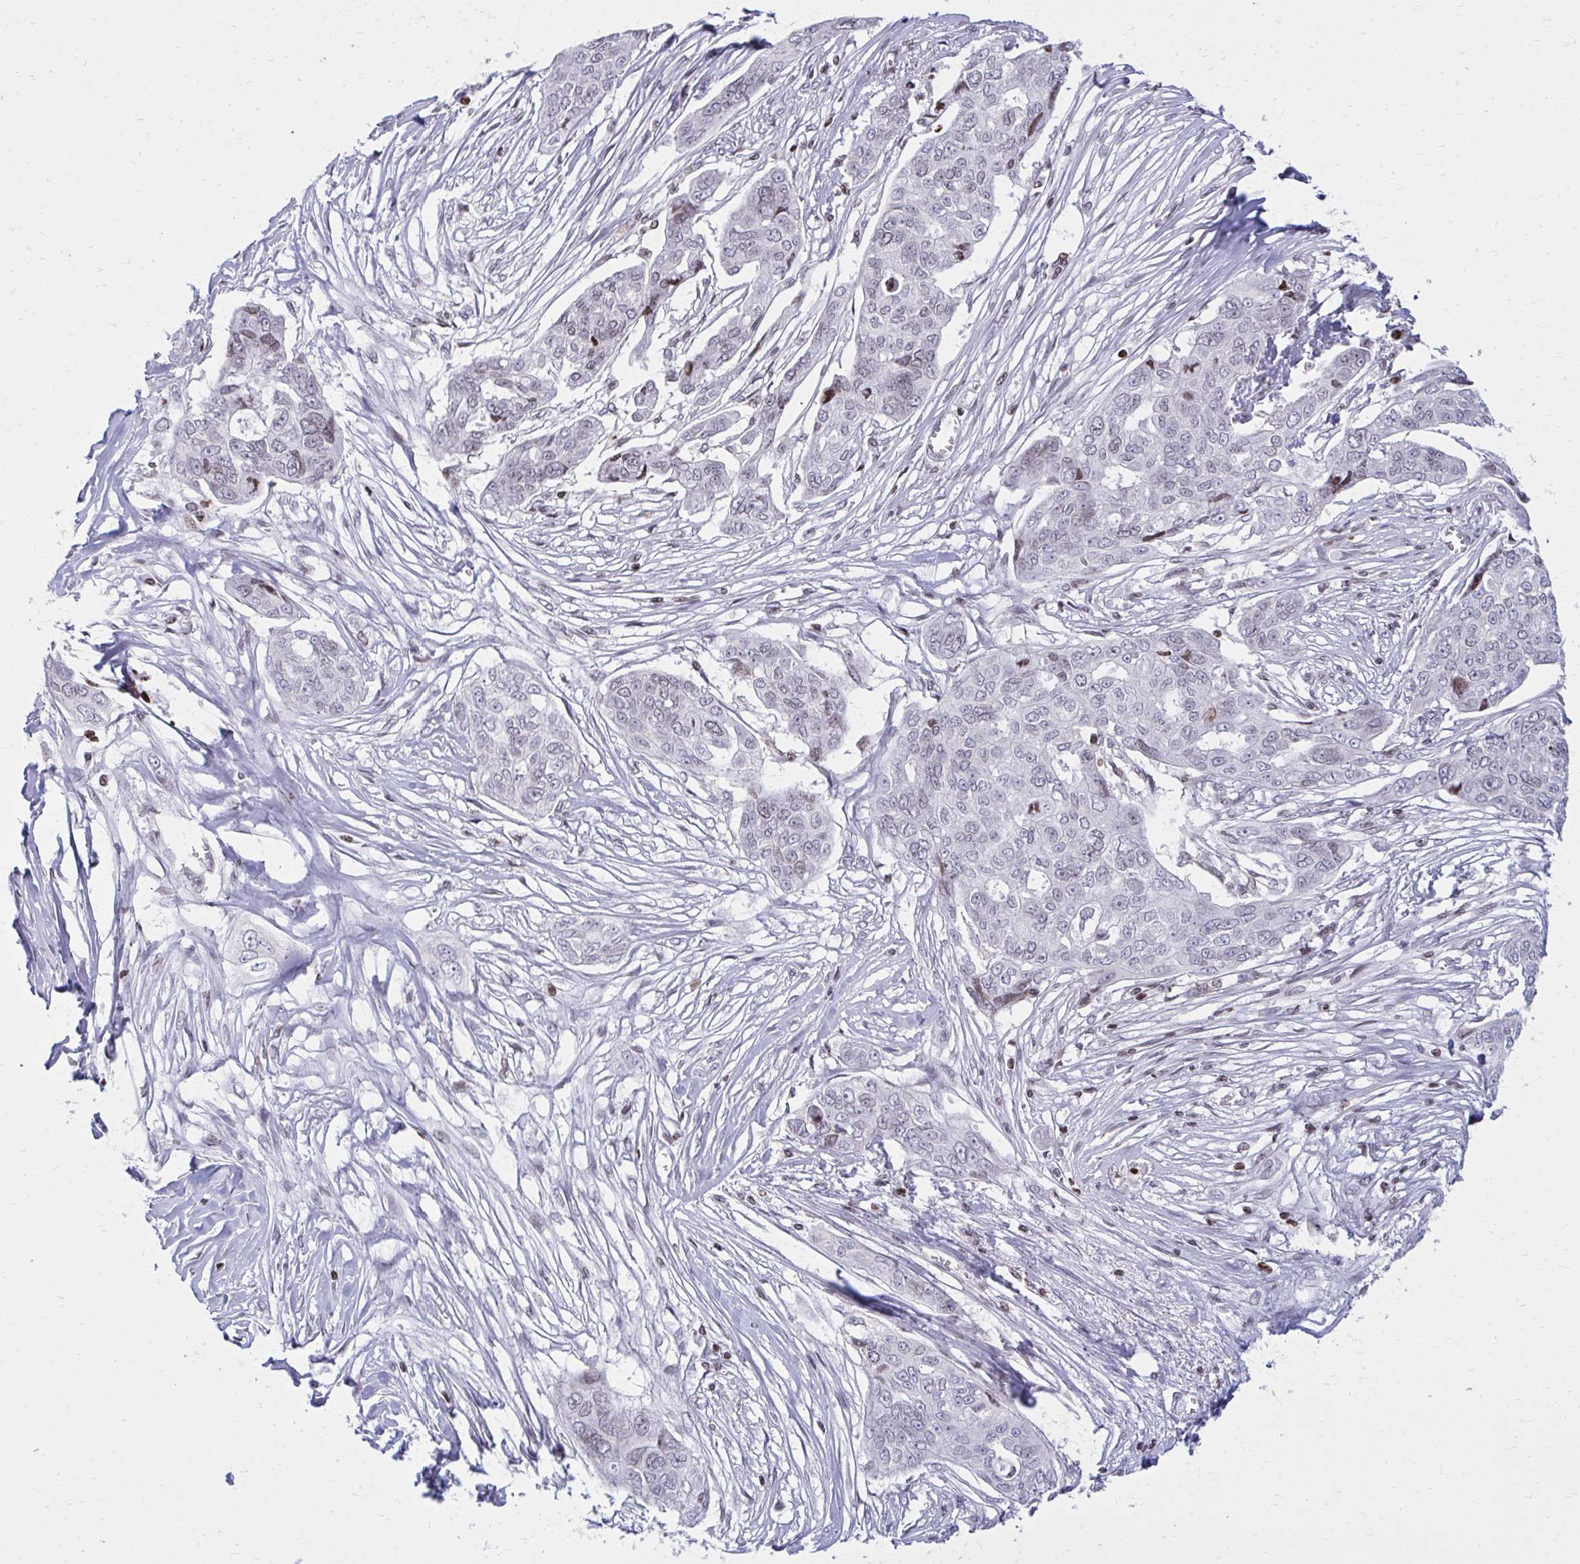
{"staining": {"intensity": "negative", "quantity": "none", "location": "none"}, "tissue": "ovarian cancer", "cell_type": "Tumor cells", "image_type": "cancer", "snomed": [{"axis": "morphology", "description": "Carcinoma, endometroid"}, {"axis": "topography", "description": "Ovary"}], "caption": "Tumor cells show no significant positivity in ovarian cancer. (DAB IHC visualized using brightfield microscopy, high magnification).", "gene": "AP5M1", "patient": {"sex": "female", "age": 70}}